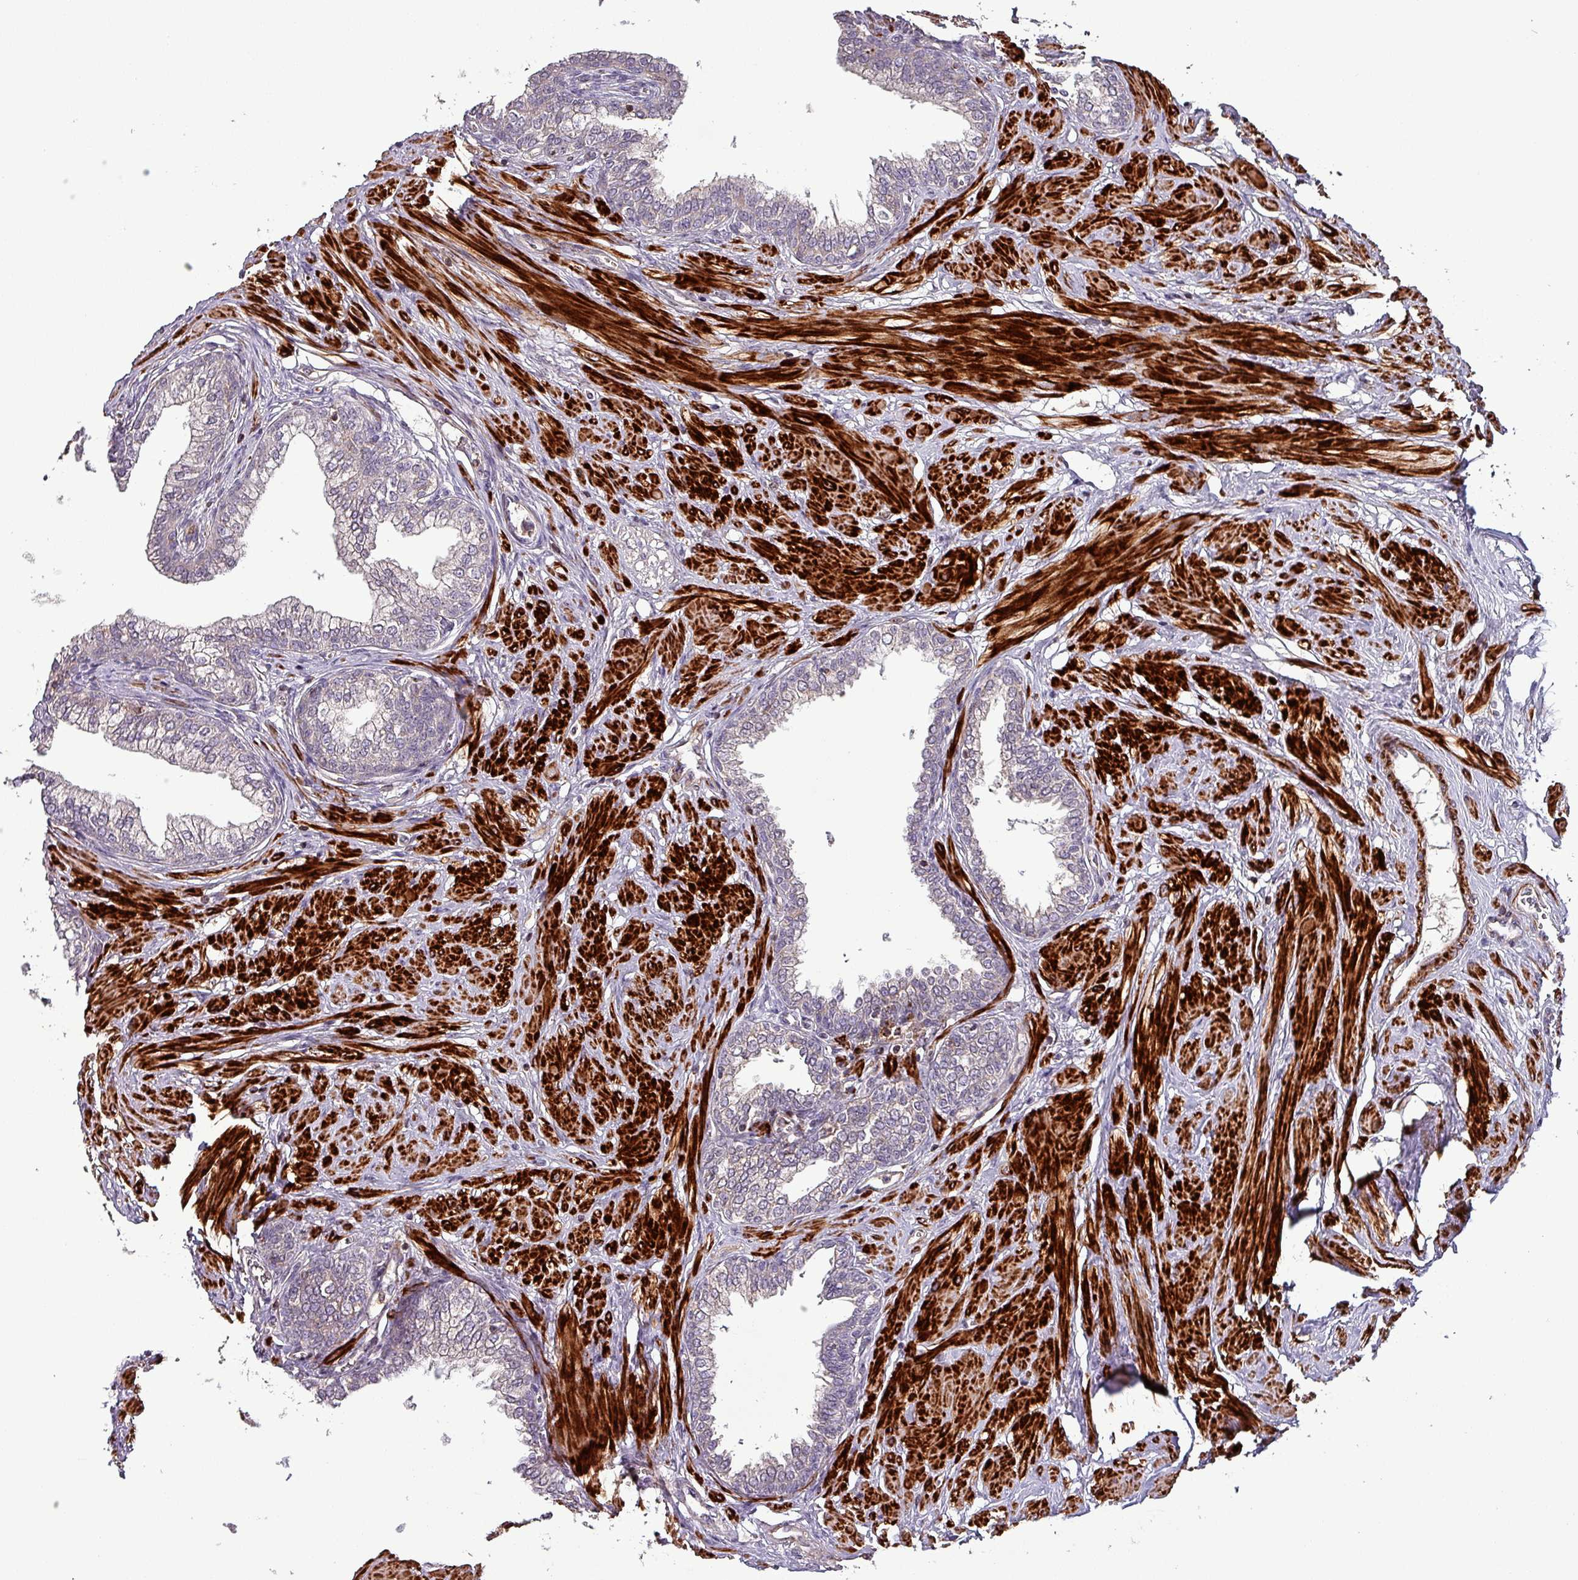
{"staining": {"intensity": "negative", "quantity": "none", "location": "none"}, "tissue": "prostate", "cell_type": "Glandular cells", "image_type": "normal", "snomed": [{"axis": "morphology", "description": "Normal tissue, NOS"}, {"axis": "morphology", "description": "Urothelial carcinoma, Low grade"}, {"axis": "topography", "description": "Urinary bladder"}, {"axis": "topography", "description": "Prostate"}], "caption": "DAB immunohistochemical staining of unremarkable prostate displays no significant expression in glandular cells.", "gene": "TPRA1", "patient": {"sex": "male", "age": 60}}